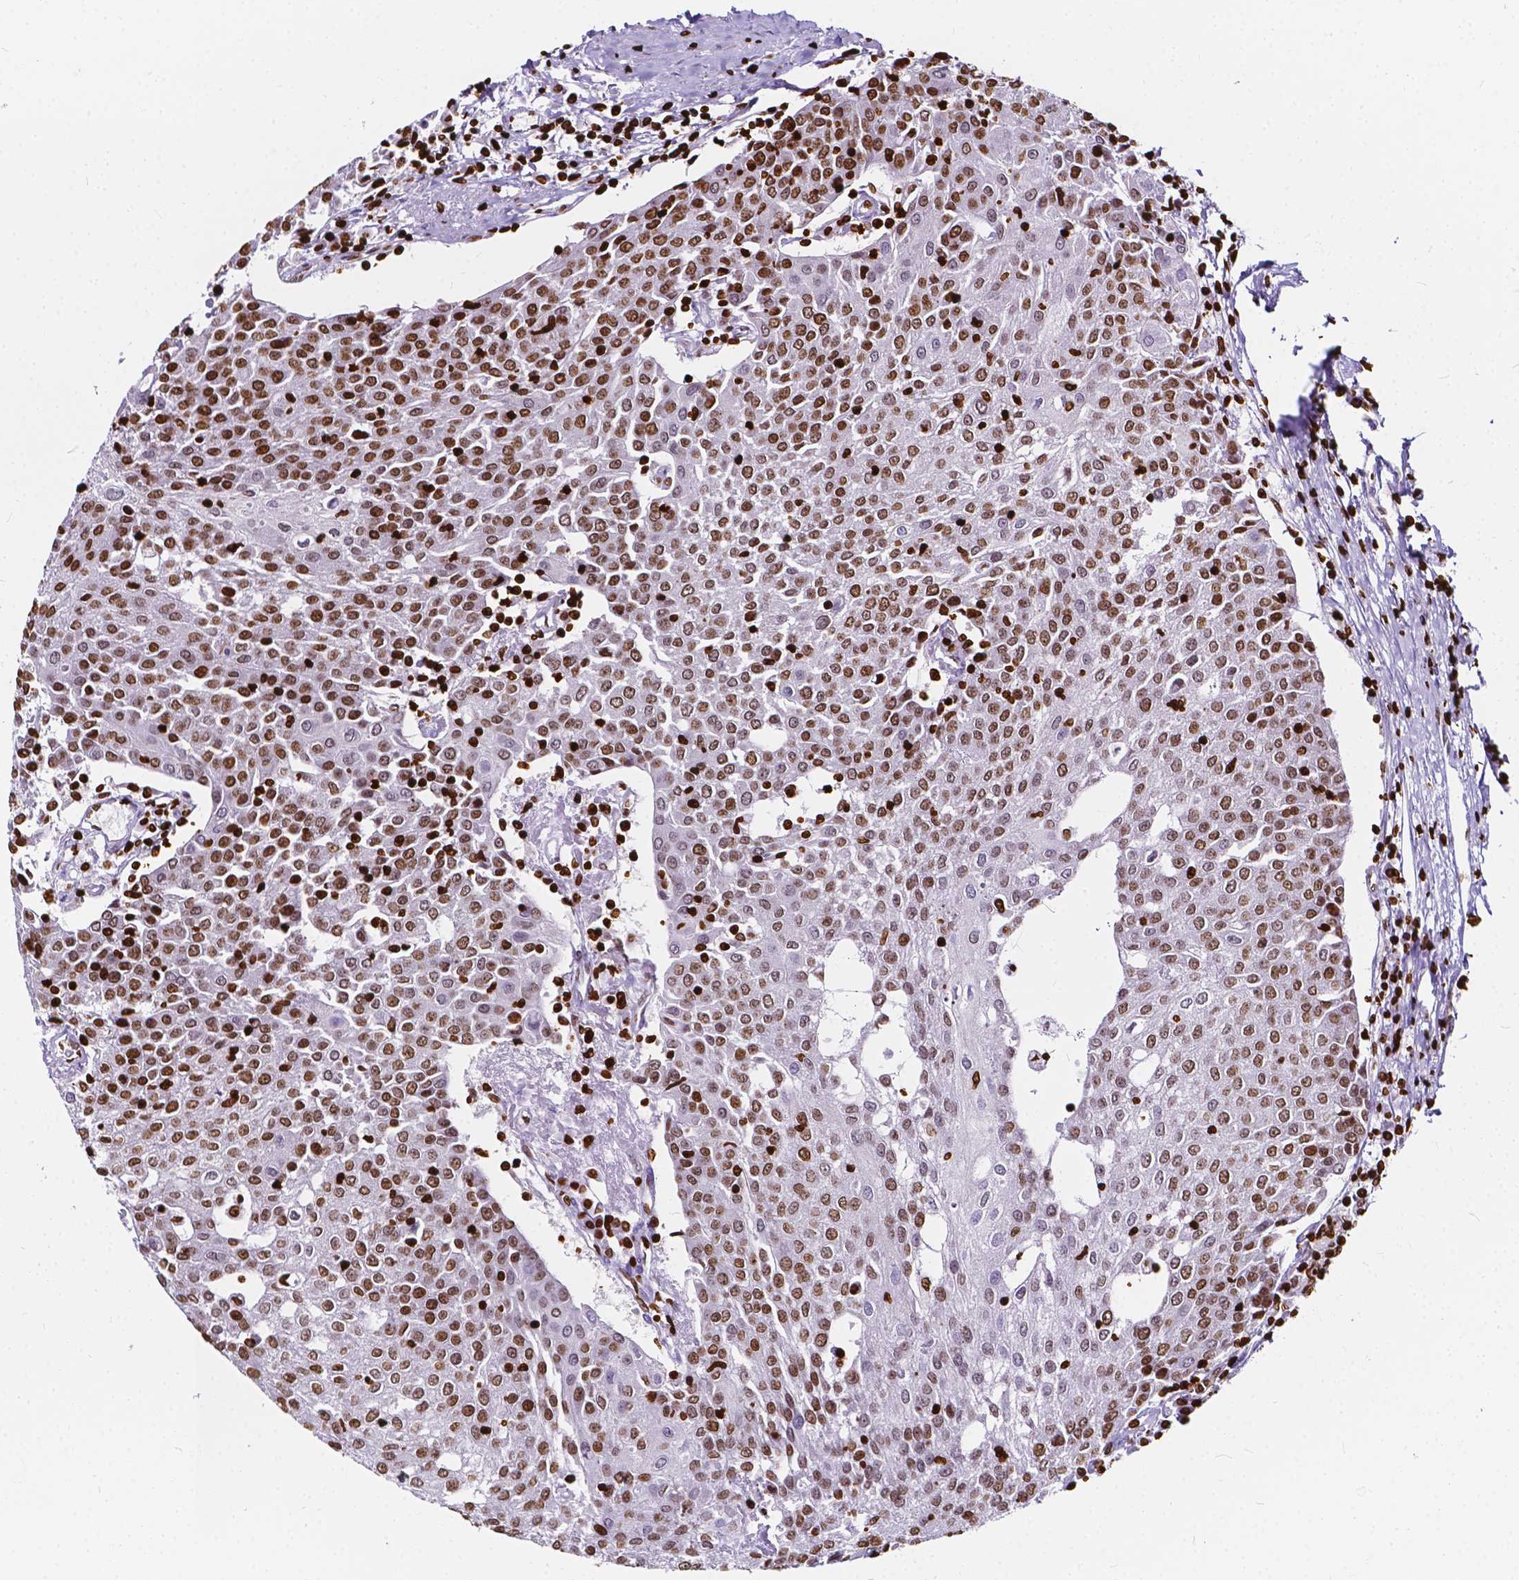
{"staining": {"intensity": "strong", "quantity": ">75%", "location": "nuclear"}, "tissue": "urothelial cancer", "cell_type": "Tumor cells", "image_type": "cancer", "snomed": [{"axis": "morphology", "description": "Urothelial carcinoma, High grade"}, {"axis": "topography", "description": "Urinary bladder"}], "caption": "Strong nuclear expression is present in about >75% of tumor cells in urothelial carcinoma (high-grade). (IHC, brightfield microscopy, high magnification).", "gene": "CBY3", "patient": {"sex": "female", "age": 85}}